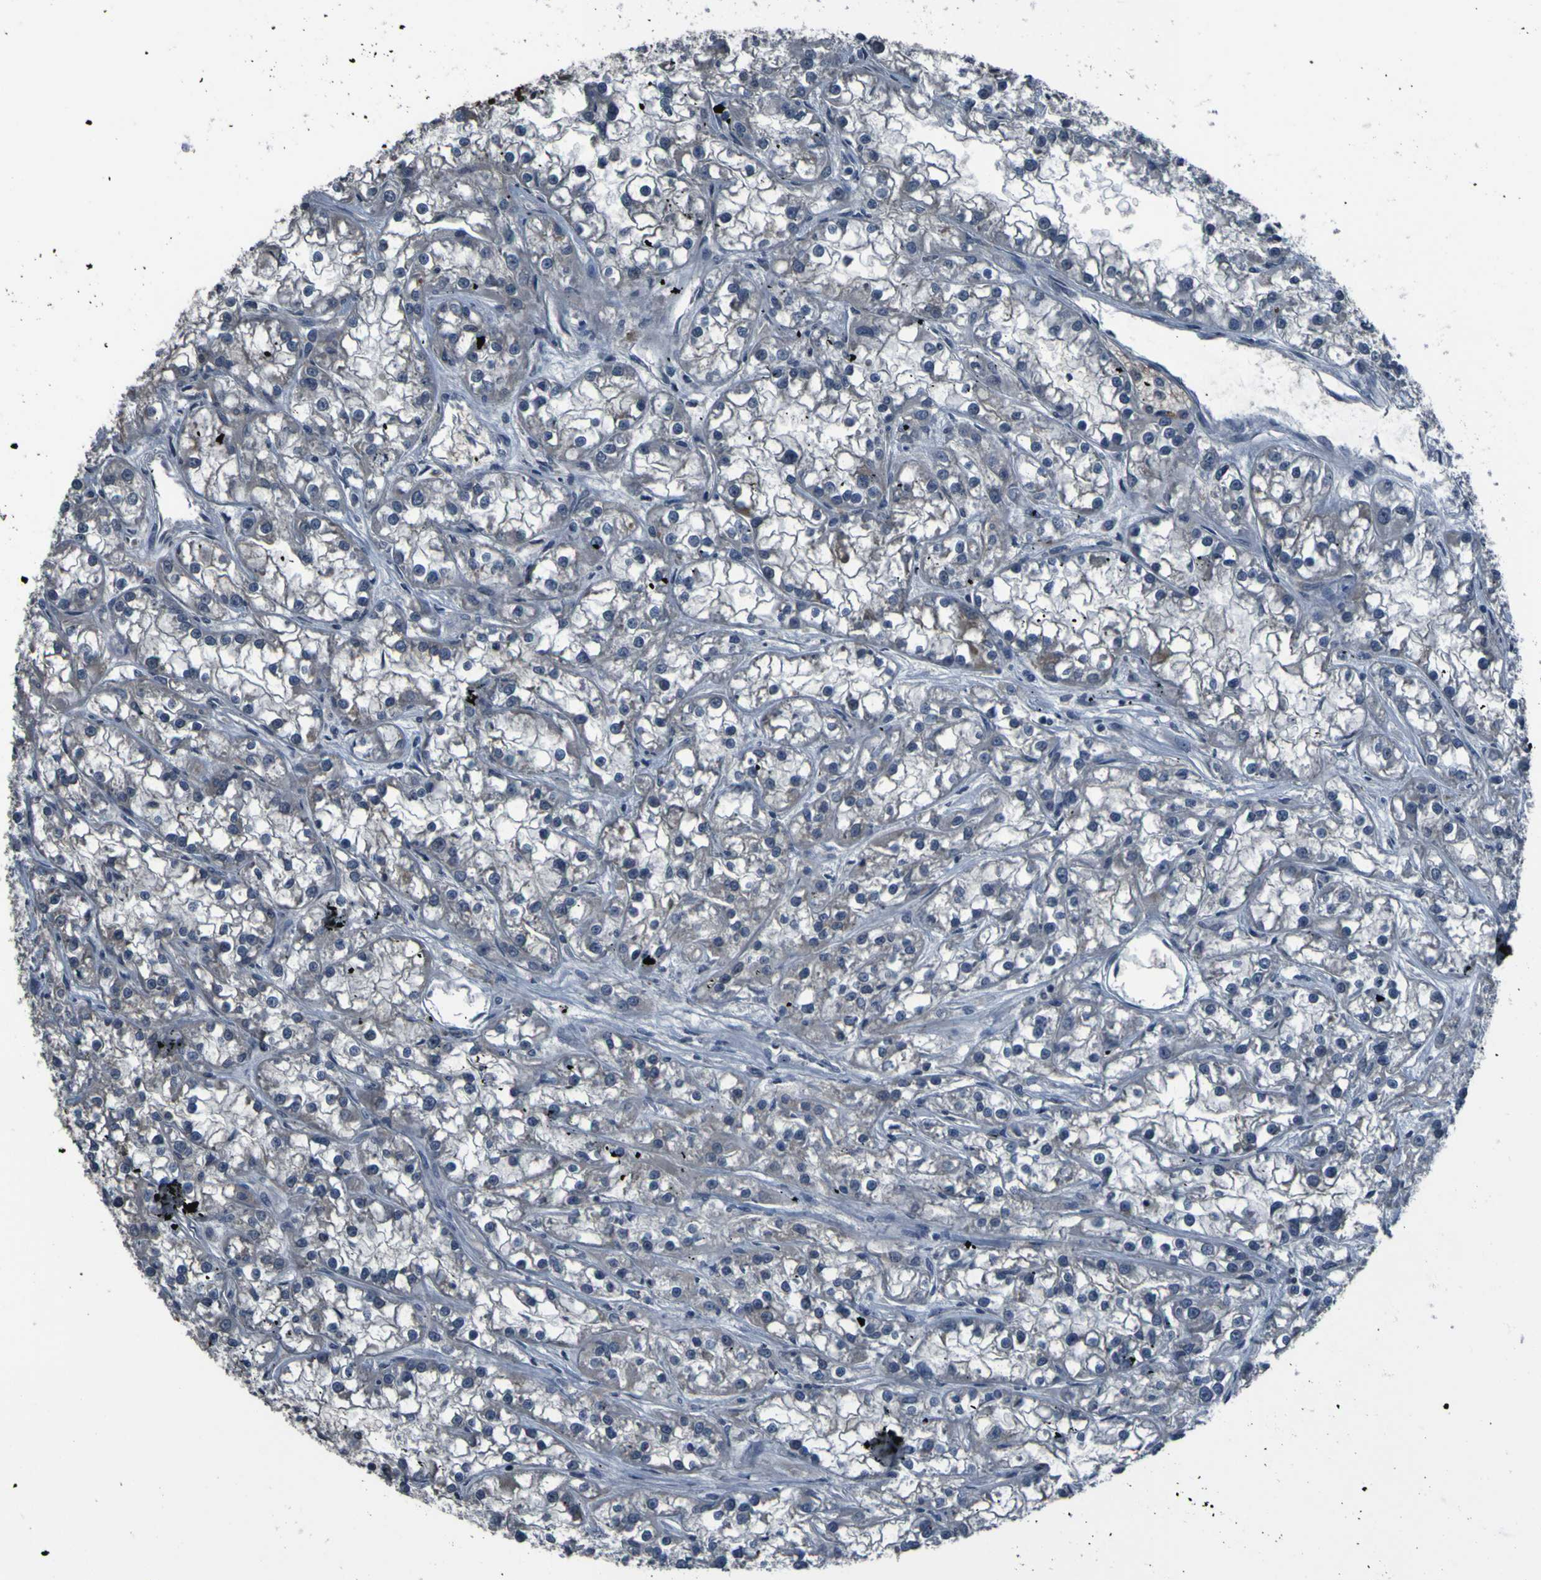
{"staining": {"intensity": "negative", "quantity": "none", "location": "none"}, "tissue": "renal cancer", "cell_type": "Tumor cells", "image_type": "cancer", "snomed": [{"axis": "morphology", "description": "Adenocarcinoma, NOS"}, {"axis": "topography", "description": "Kidney"}], "caption": "High magnification brightfield microscopy of renal cancer (adenocarcinoma) stained with DAB (brown) and counterstained with hematoxylin (blue): tumor cells show no significant staining.", "gene": "GRAMD1A", "patient": {"sex": "female", "age": 52}}